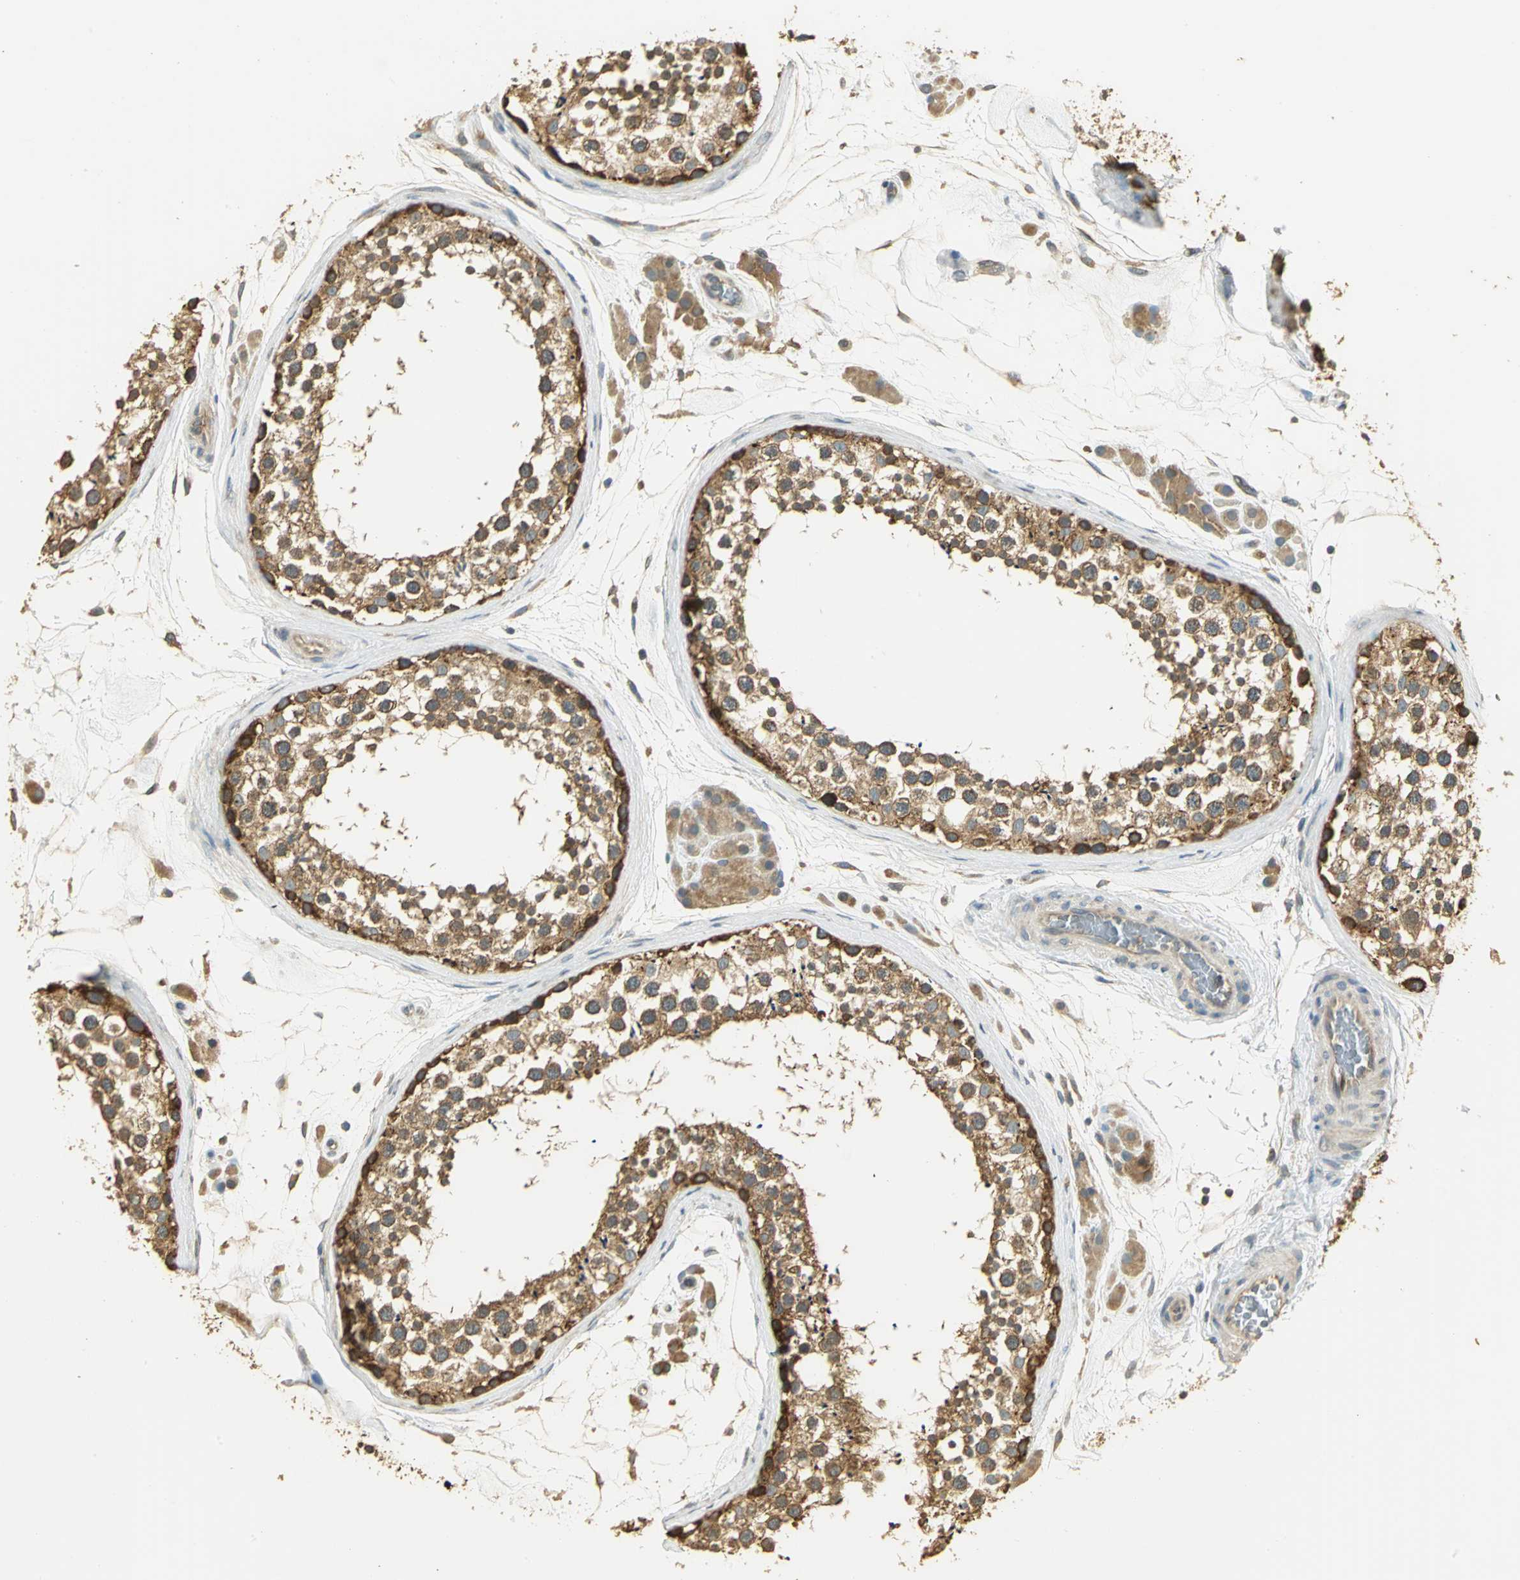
{"staining": {"intensity": "strong", "quantity": ">75%", "location": "cytoplasmic/membranous"}, "tissue": "testis", "cell_type": "Cells in seminiferous ducts", "image_type": "normal", "snomed": [{"axis": "morphology", "description": "Normal tissue, NOS"}, {"axis": "topography", "description": "Testis"}], "caption": "Immunohistochemistry of normal testis displays high levels of strong cytoplasmic/membranous positivity in about >75% of cells in seminiferous ducts. The staining was performed using DAB (3,3'-diaminobenzidine) to visualize the protein expression in brown, while the nuclei were stained in blue with hematoxylin (Magnification: 20x).", "gene": "RARS1", "patient": {"sex": "male", "age": 46}}